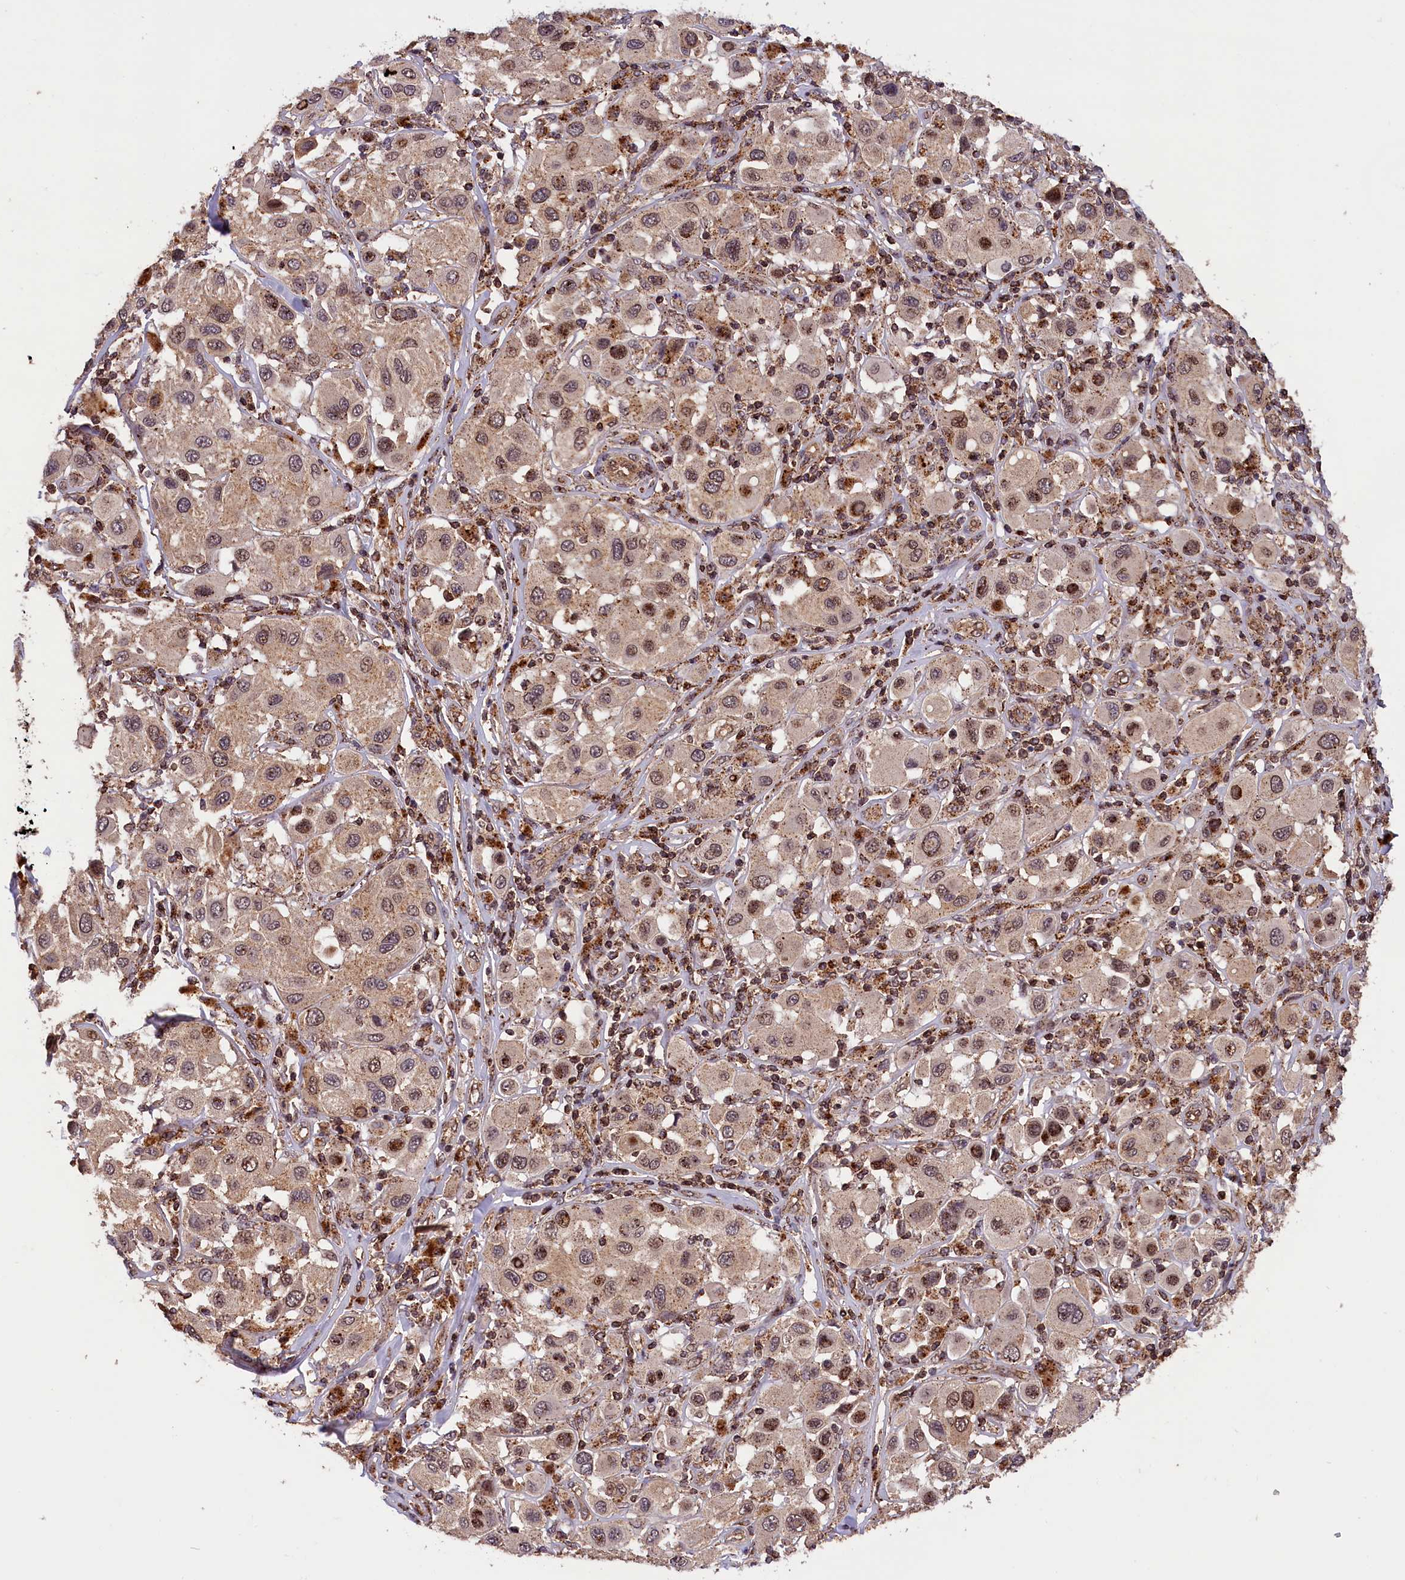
{"staining": {"intensity": "weak", "quantity": ">75%", "location": "cytoplasmic/membranous,nuclear"}, "tissue": "melanoma", "cell_type": "Tumor cells", "image_type": "cancer", "snomed": [{"axis": "morphology", "description": "Malignant melanoma, Metastatic site"}, {"axis": "topography", "description": "Skin"}], "caption": "About >75% of tumor cells in malignant melanoma (metastatic site) reveal weak cytoplasmic/membranous and nuclear protein positivity as visualized by brown immunohistochemical staining.", "gene": "IST1", "patient": {"sex": "male", "age": 41}}